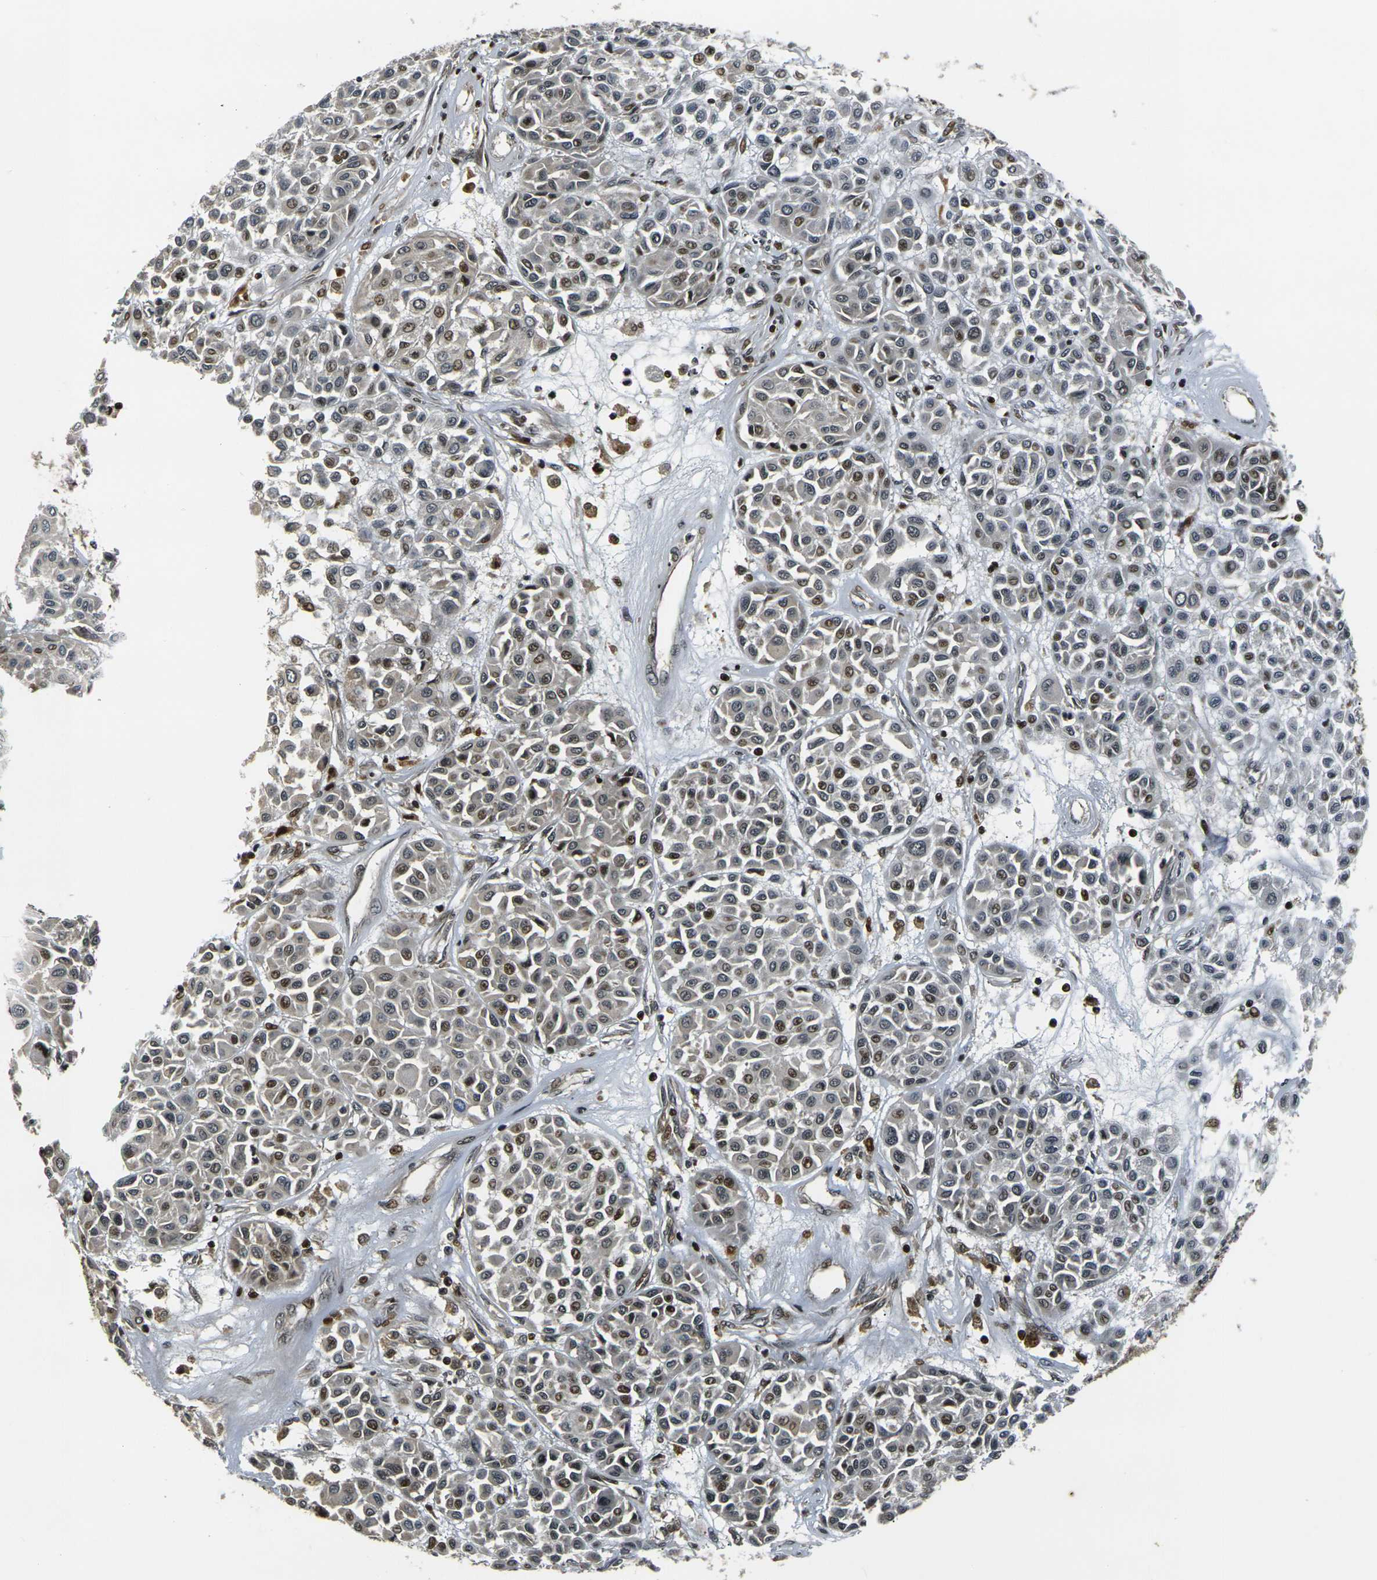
{"staining": {"intensity": "moderate", "quantity": "25%-75%", "location": "nuclear"}, "tissue": "melanoma", "cell_type": "Tumor cells", "image_type": "cancer", "snomed": [{"axis": "morphology", "description": "Malignant melanoma, Metastatic site"}, {"axis": "topography", "description": "Soft tissue"}], "caption": "Tumor cells demonstrate medium levels of moderate nuclear positivity in about 25%-75% of cells in human melanoma.", "gene": "ACTL6A", "patient": {"sex": "male", "age": 41}}